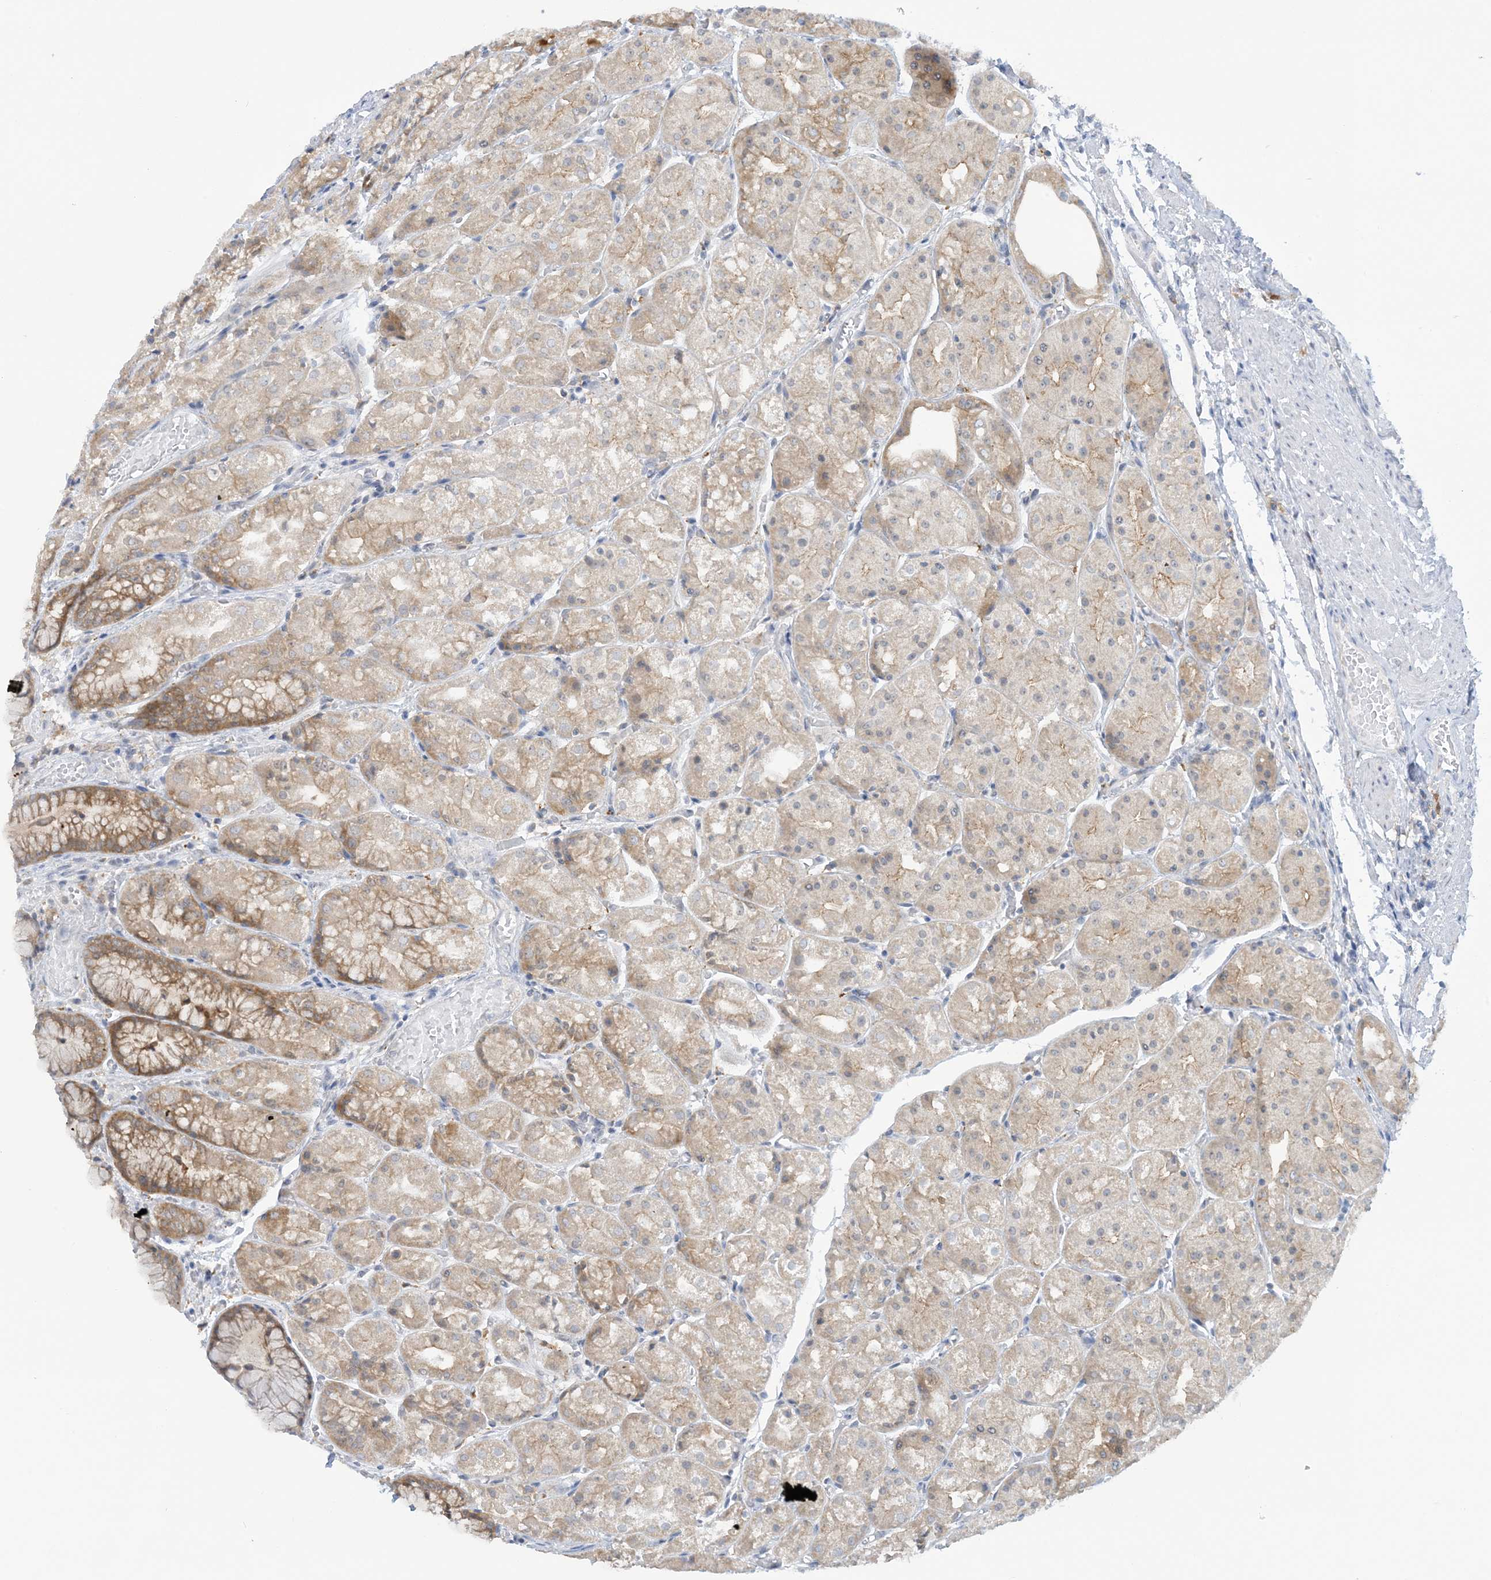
{"staining": {"intensity": "moderate", "quantity": "25%-75%", "location": "cytoplasmic/membranous"}, "tissue": "stomach", "cell_type": "Glandular cells", "image_type": "normal", "snomed": [{"axis": "morphology", "description": "Normal tissue, NOS"}, {"axis": "topography", "description": "Stomach, upper"}], "caption": "Protein analysis of normal stomach demonstrates moderate cytoplasmic/membranous staining in about 25%-75% of glandular cells.", "gene": "MRPS18A", "patient": {"sex": "male", "age": 72}}